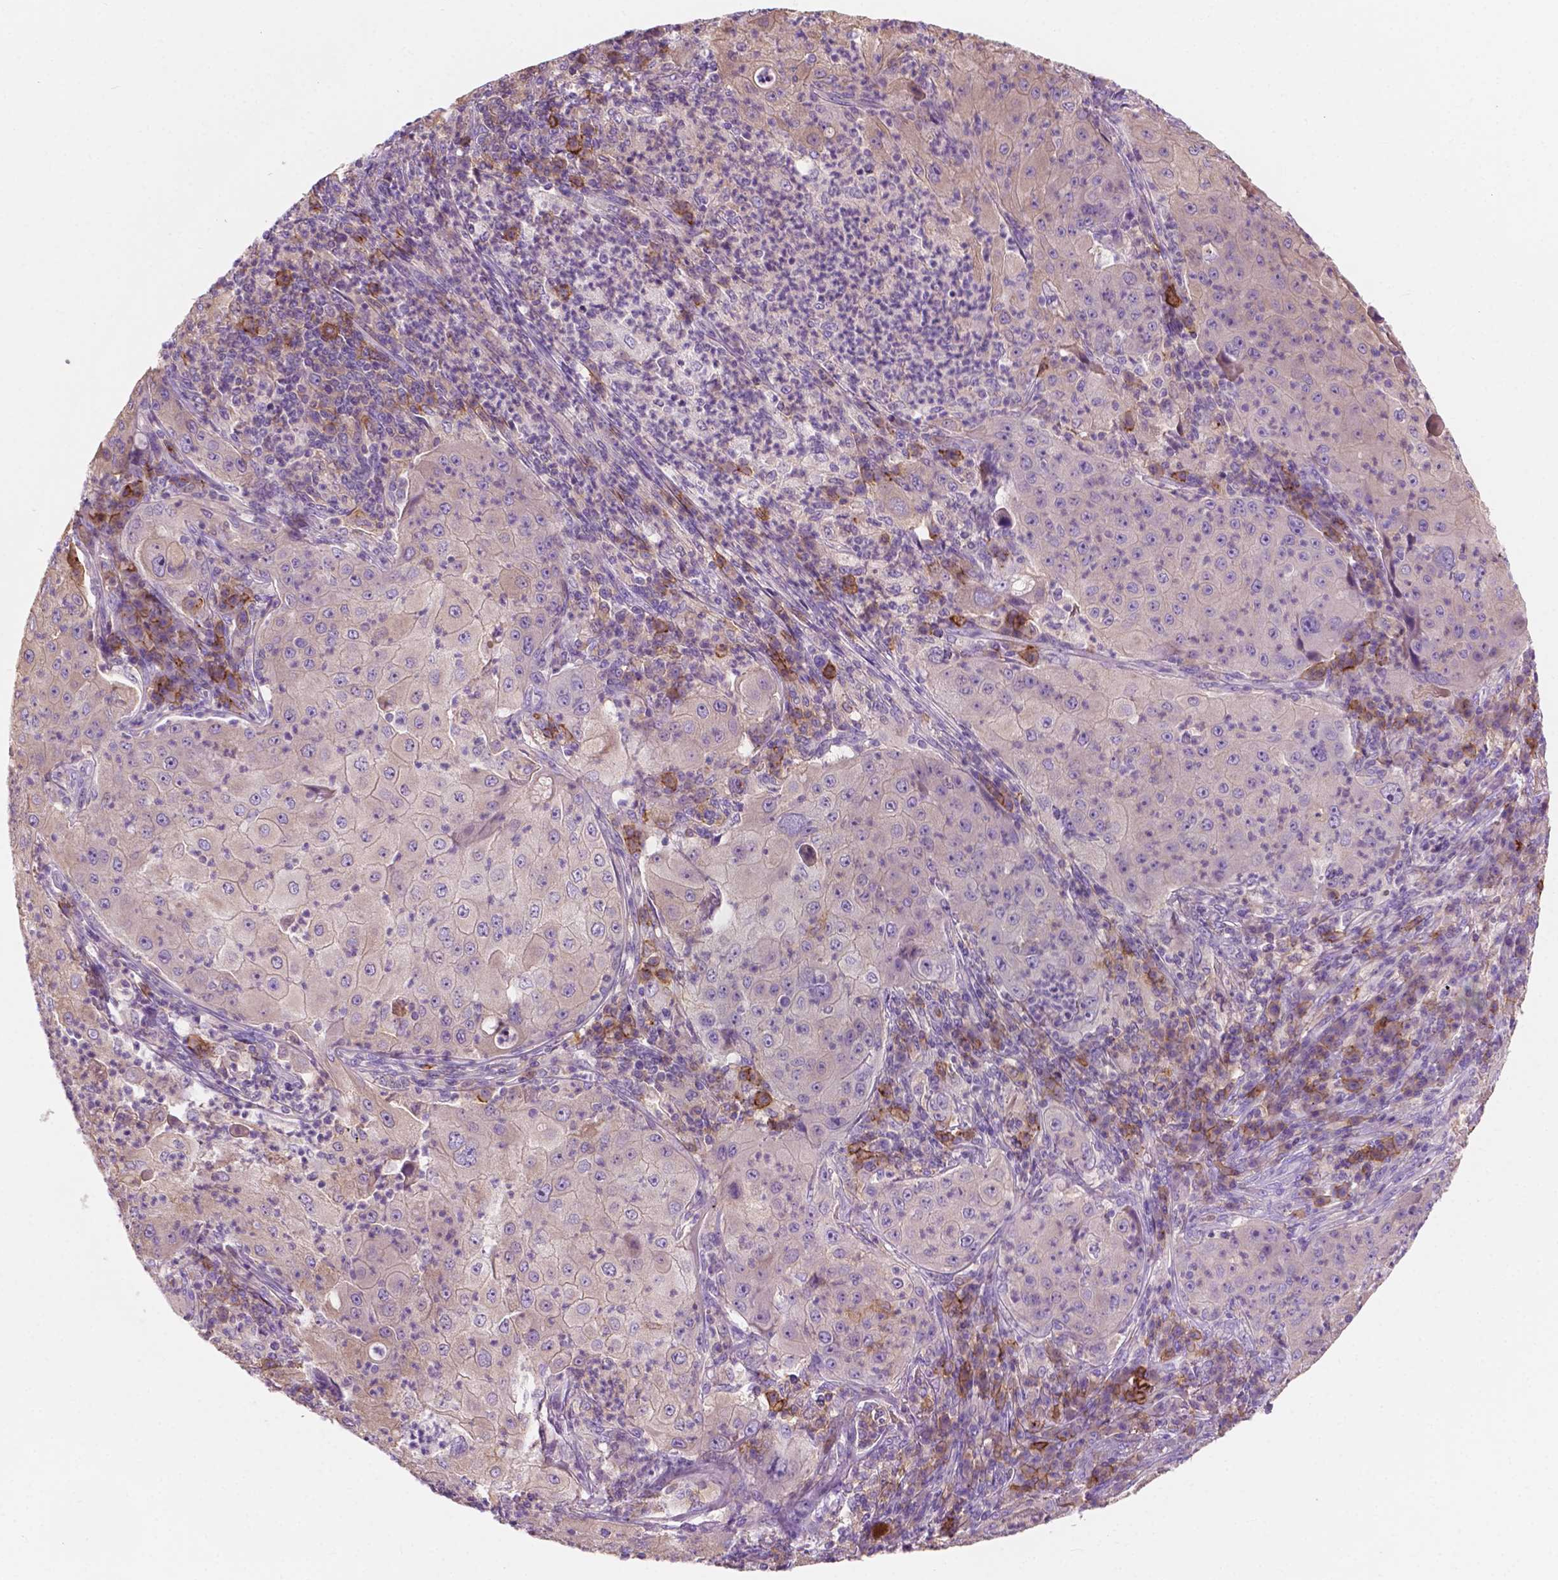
{"staining": {"intensity": "negative", "quantity": "none", "location": "none"}, "tissue": "lung cancer", "cell_type": "Tumor cells", "image_type": "cancer", "snomed": [{"axis": "morphology", "description": "Squamous cell carcinoma, NOS"}, {"axis": "topography", "description": "Lung"}], "caption": "Immunohistochemistry of lung squamous cell carcinoma exhibits no staining in tumor cells.", "gene": "SEMA4A", "patient": {"sex": "female", "age": 59}}